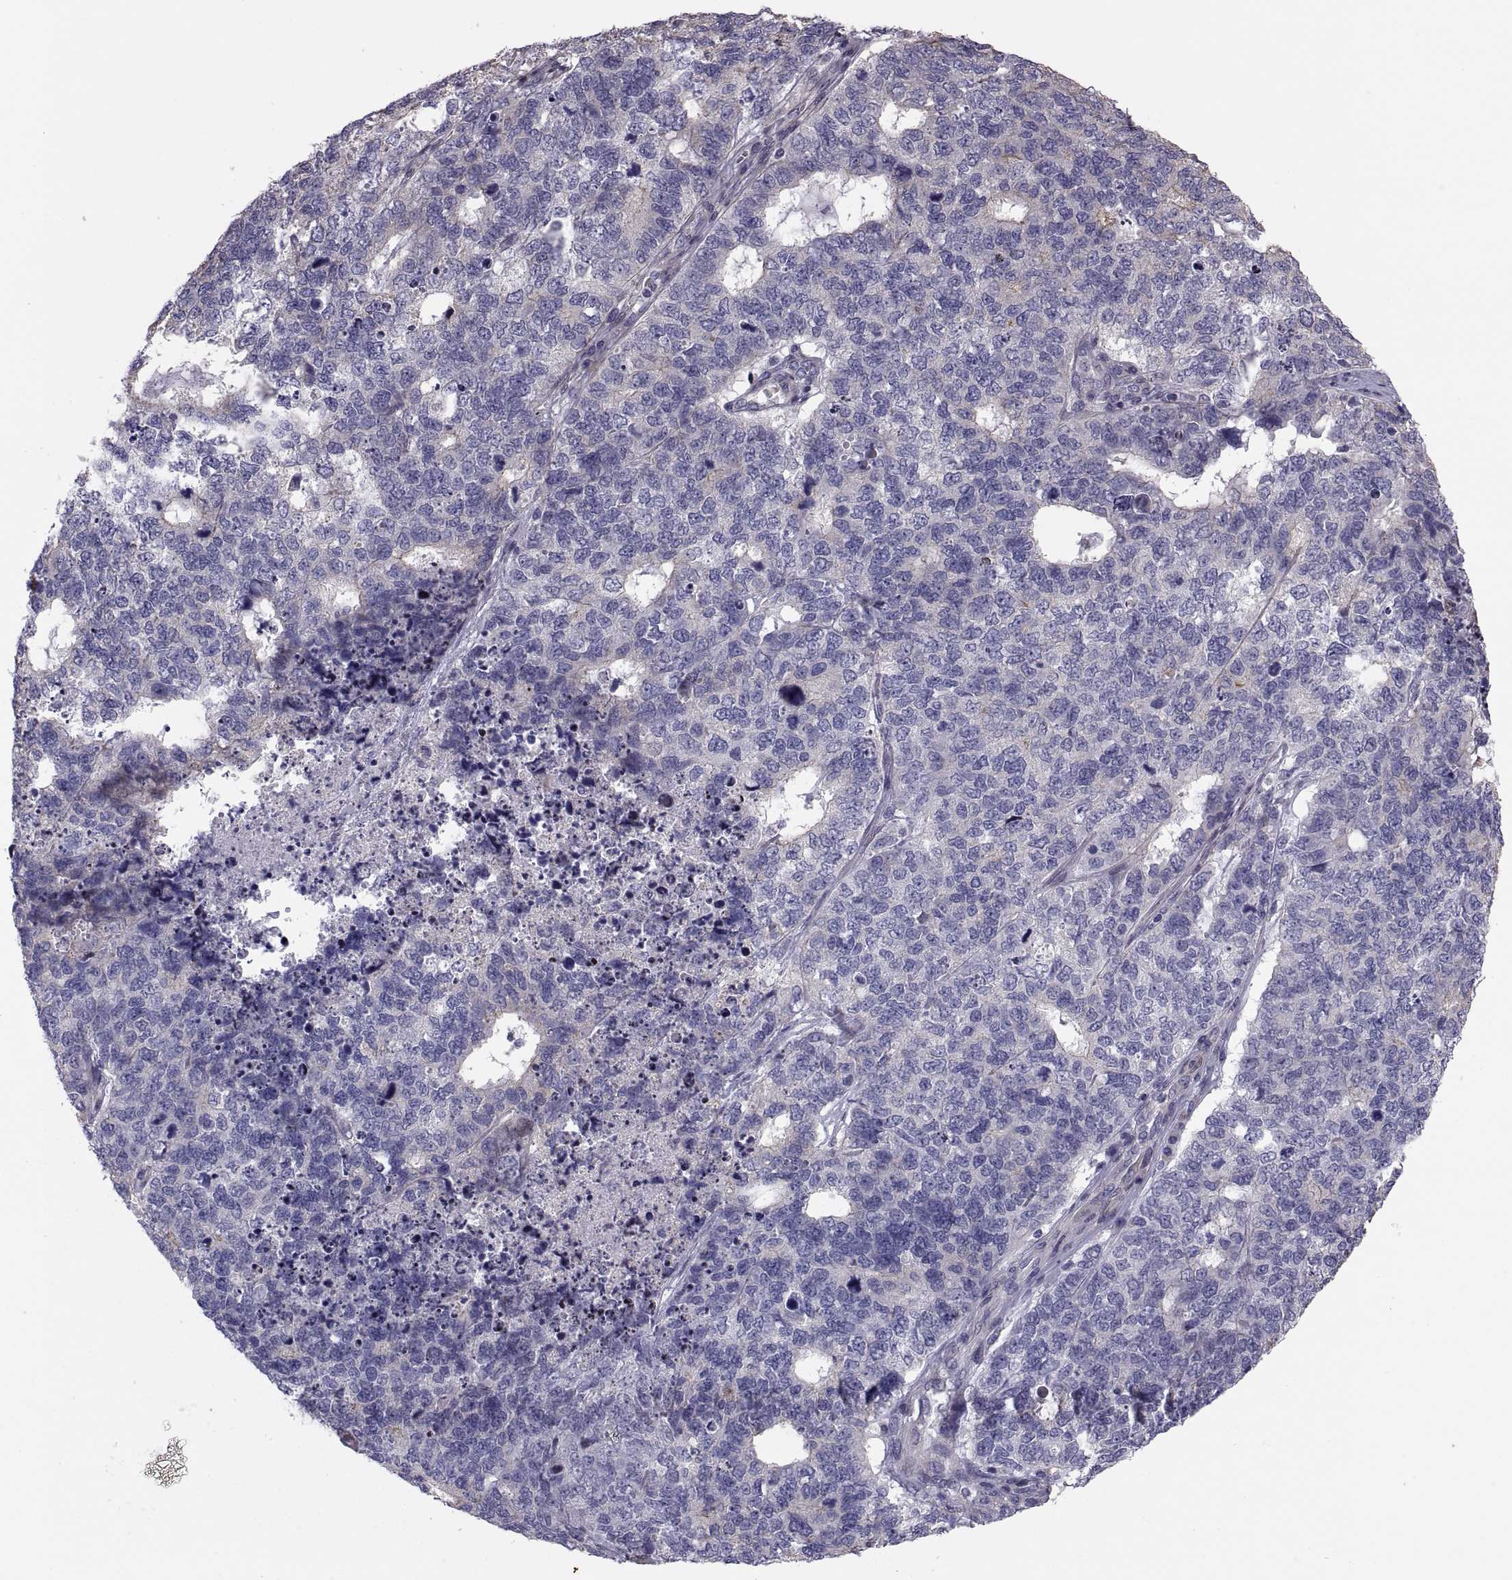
{"staining": {"intensity": "negative", "quantity": "none", "location": "none"}, "tissue": "cervical cancer", "cell_type": "Tumor cells", "image_type": "cancer", "snomed": [{"axis": "morphology", "description": "Squamous cell carcinoma, NOS"}, {"axis": "topography", "description": "Cervix"}], "caption": "Cervical cancer (squamous cell carcinoma) stained for a protein using immunohistochemistry (IHC) shows no expression tumor cells.", "gene": "ANO1", "patient": {"sex": "female", "age": 63}}